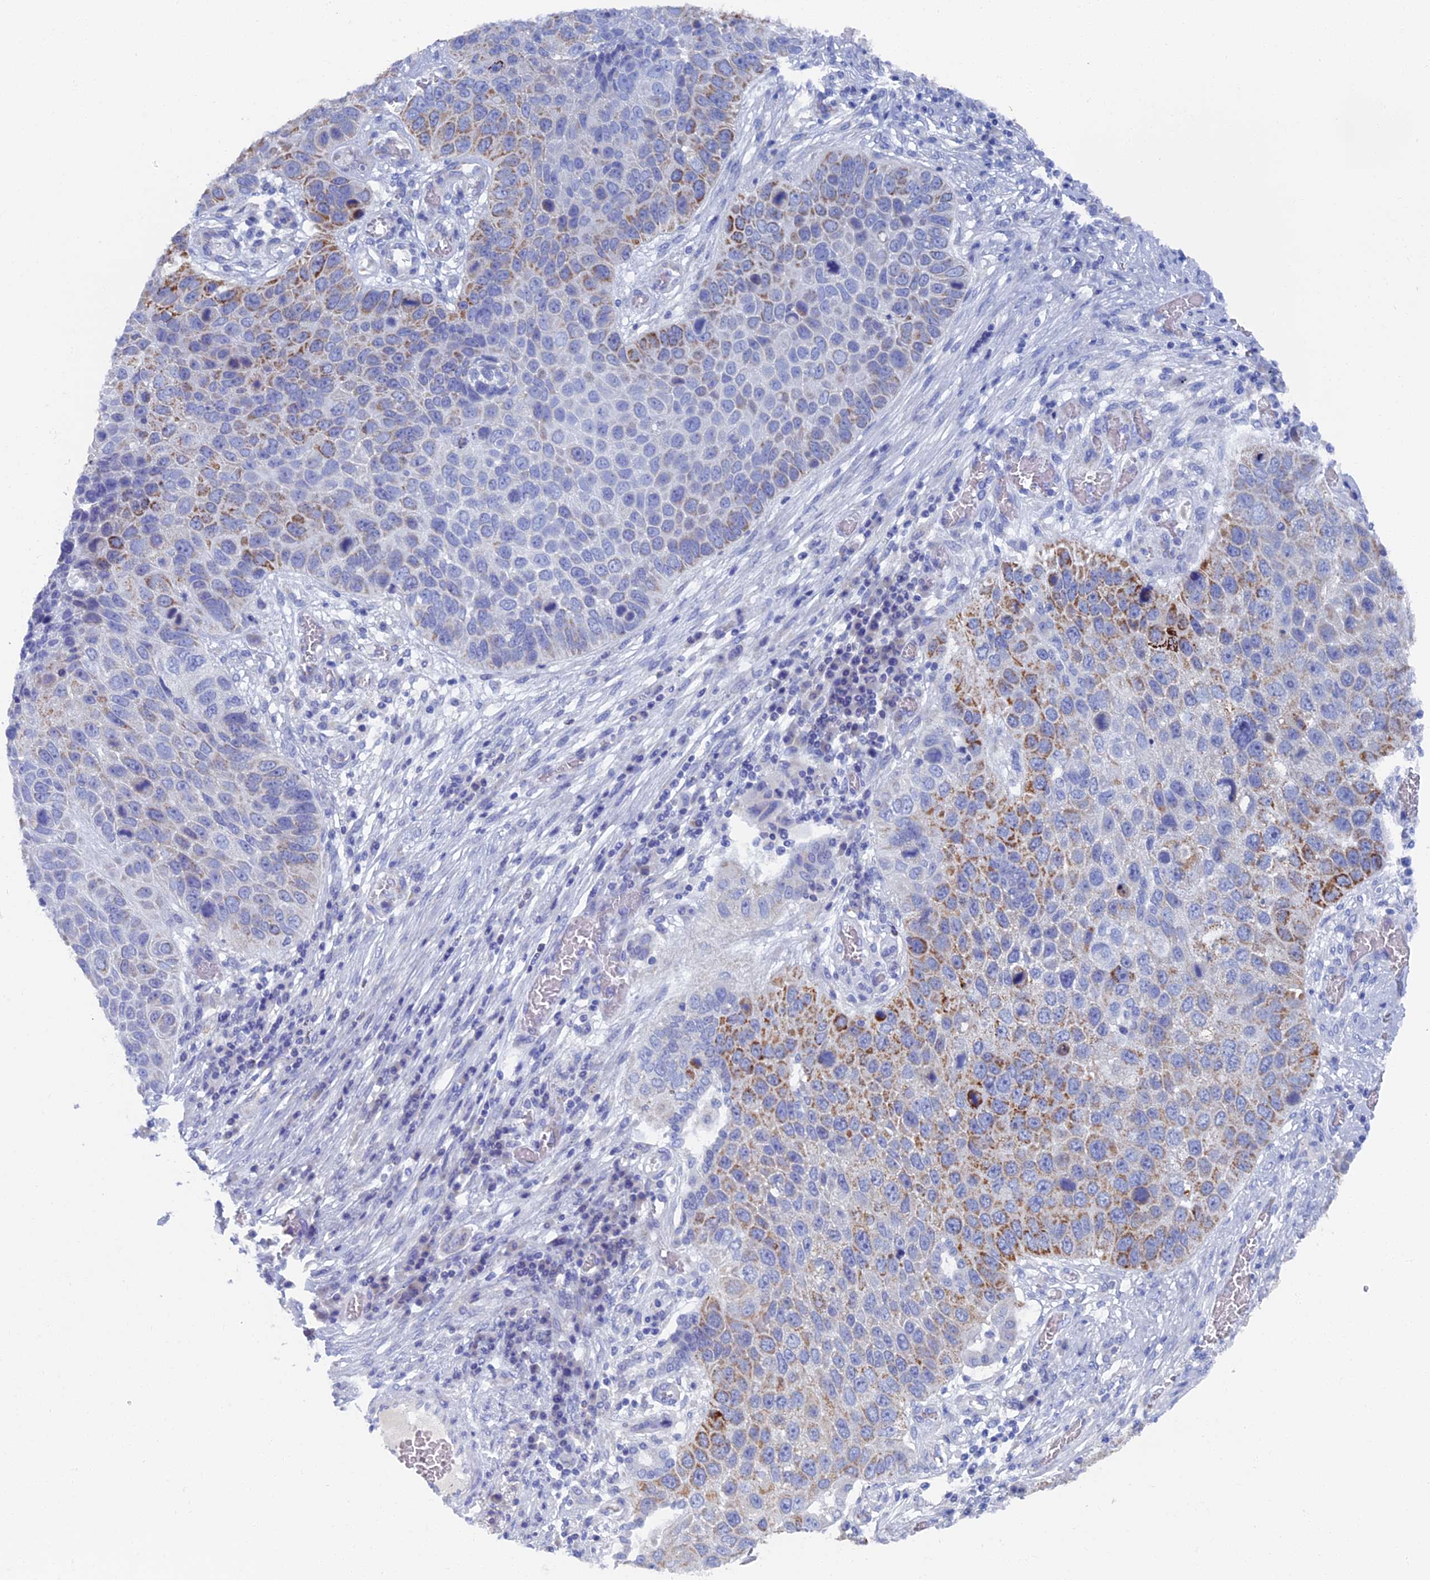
{"staining": {"intensity": "moderate", "quantity": "<25%", "location": "cytoplasmic/membranous"}, "tissue": "lung cancer", "cell_type": "Tumor cells", "image_type": "cancer", "snomed": [{"axis": "morphology", "description": "Squamous cell carcinoma, NOS"}, {"axis": "topography", "description": "Lung"}], "caption": "Brown immunohistochemical staining in lung cancer demonstrates moderate cytoplasmic/membranous staining in approximately <25% of tumor cells.", "gene": "OAT", "patient": {"sex": "male", "age": 61}}